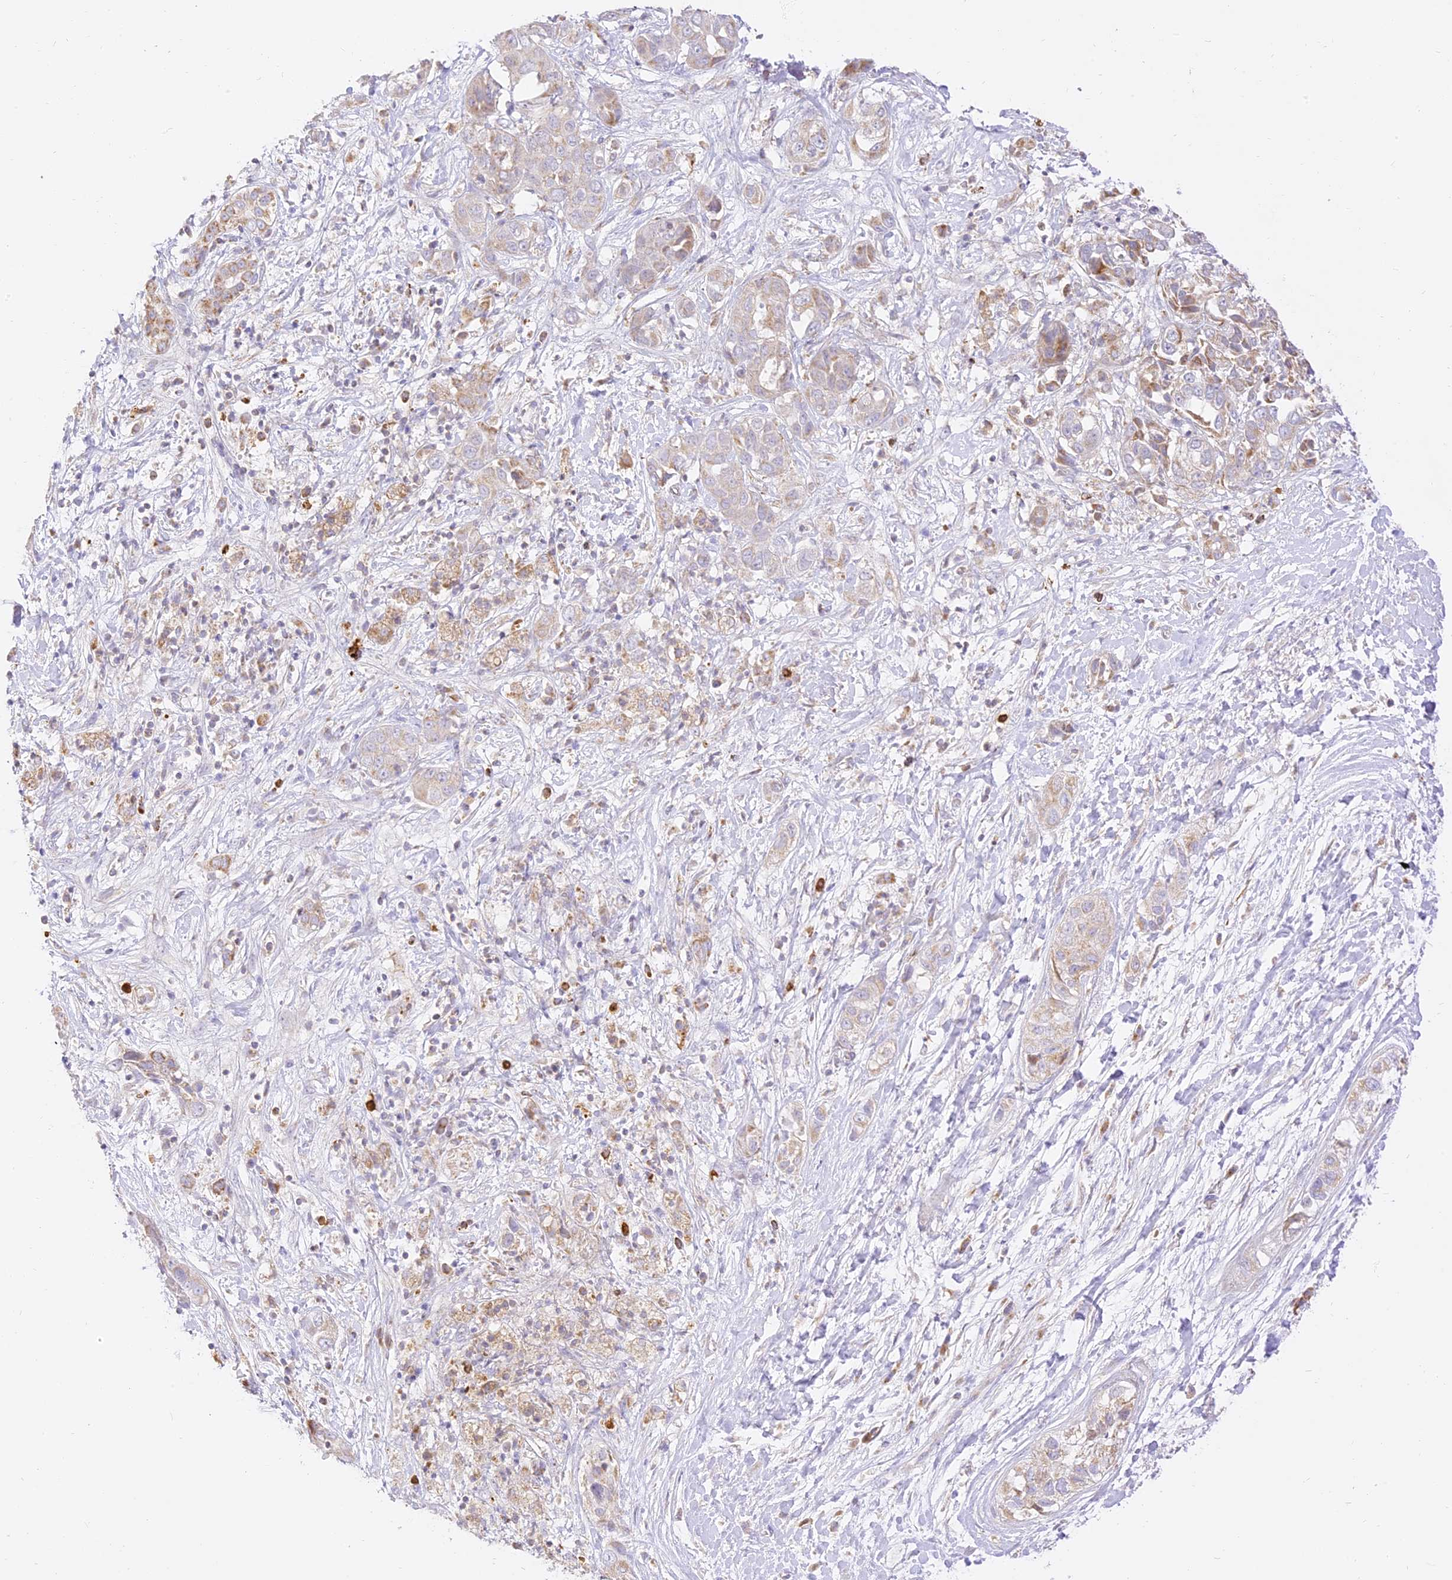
{"staining": {"intensity": "weak", "quantity": "25%-75%", "location": "cytoplasmic/membranous"}, "tissue": "liver cancer", "cell_type": "Tumor cells", "image_type": "cancer", "snomed": [{"axis": "morphology", "description": "Cholangiocarcinoma"}, {"axis": "topography", "description": "Liver"}], "caption": "Immunohistochemistry (IHC) of human liver cancer displays low levels of weak cytoplasmic/membranous positivity in approximately 25%-75% of tumor cells.", "gene": "LRRC15", "patient": {"sex": "female", "age": 52}}